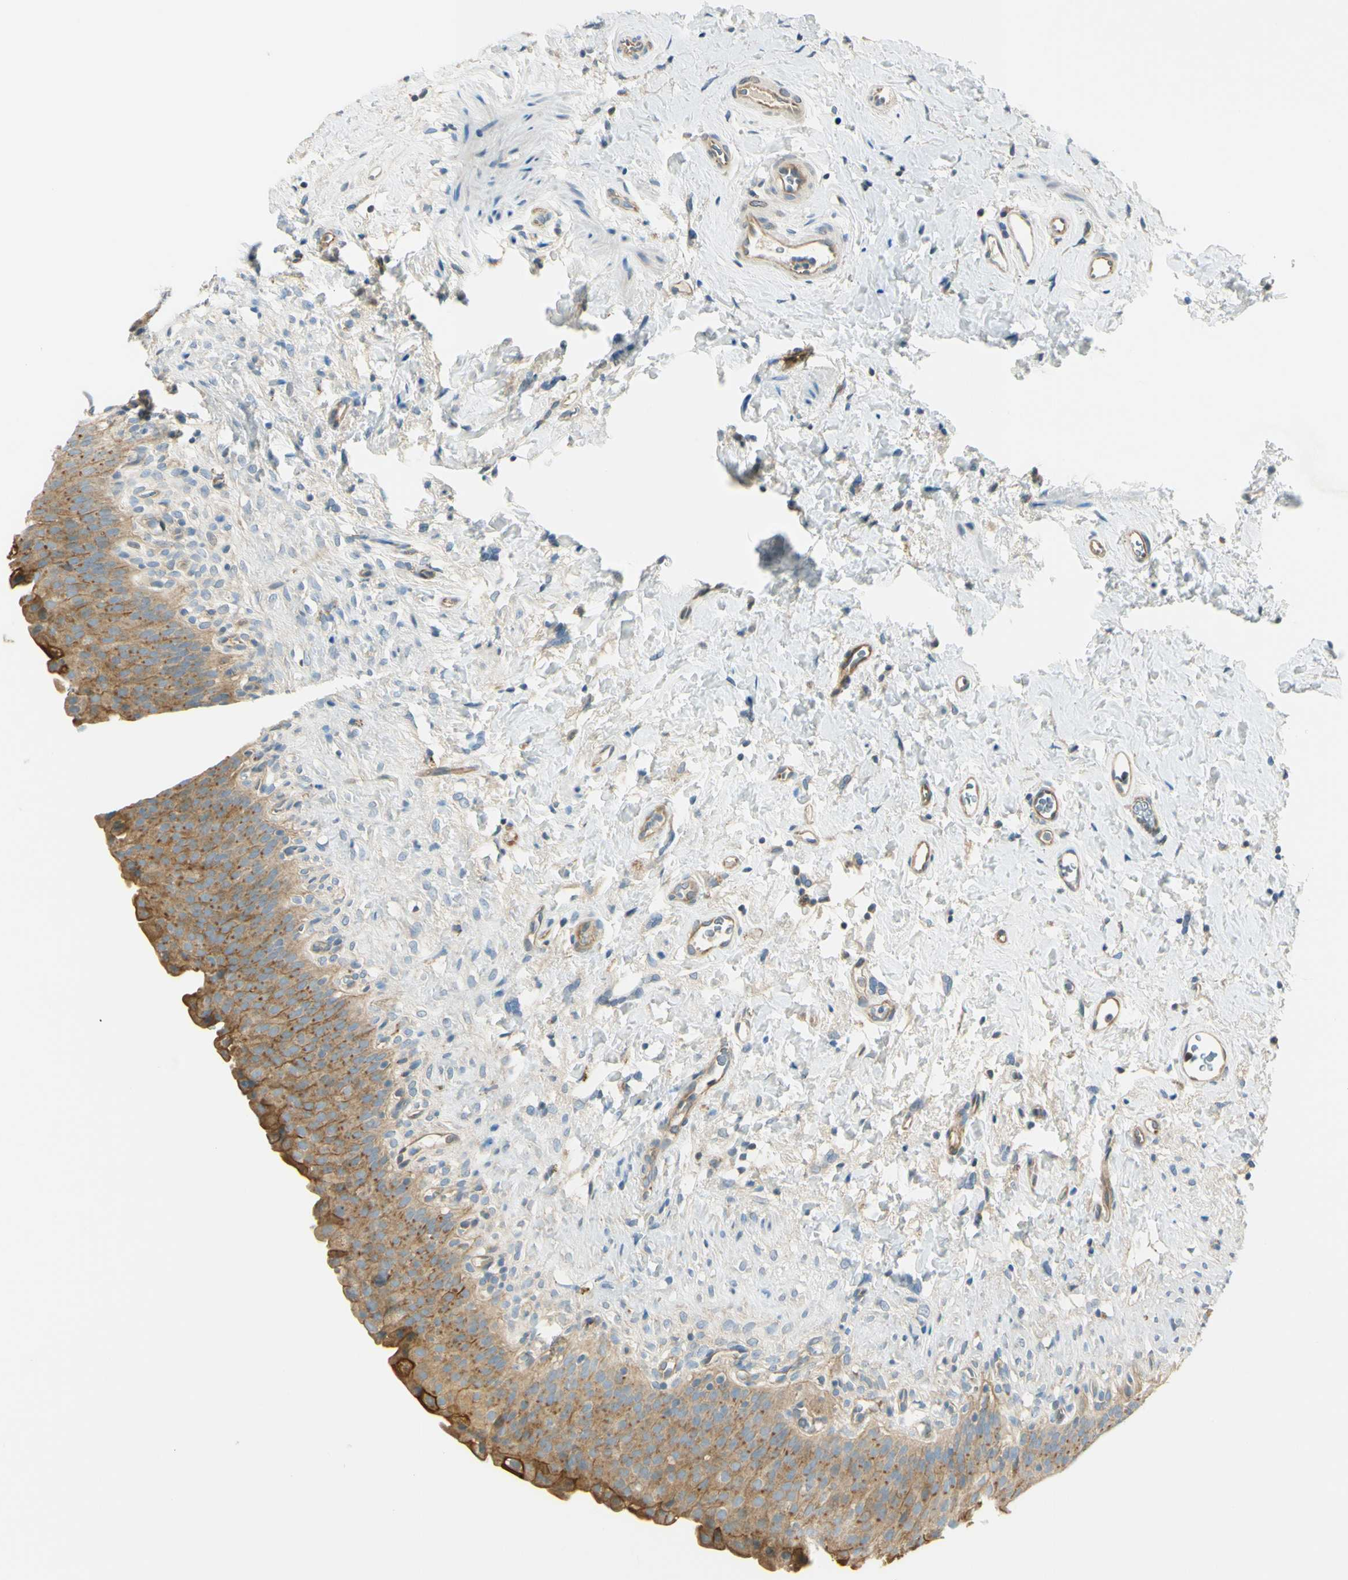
{"staining": {"intensity": "strong", "quantity": "<25%", "location": "cytoplasmic/membranous"}, "tissue": "urinary bladder", "cell_type": "Urothelial cells", "image_type": "normal", "snomed": [{"axis": "morphology", "description": "Normal tissue, NOS"}, {"axis": "topography", "description": "Urinary bladder"}], "caption": "High-magnification brightfield microscopy of benign urinary bladder stained with DAB (3,3'-diaminobenzidine) (brown) and counterstained with hematoxylin (blue). urothelial cells exhibit strong cytoplasmic/membranous positivity is identified in approximately<25% of cells.", "gene": "LAMA3", "patient": {"sex": "female", "age": 79}}